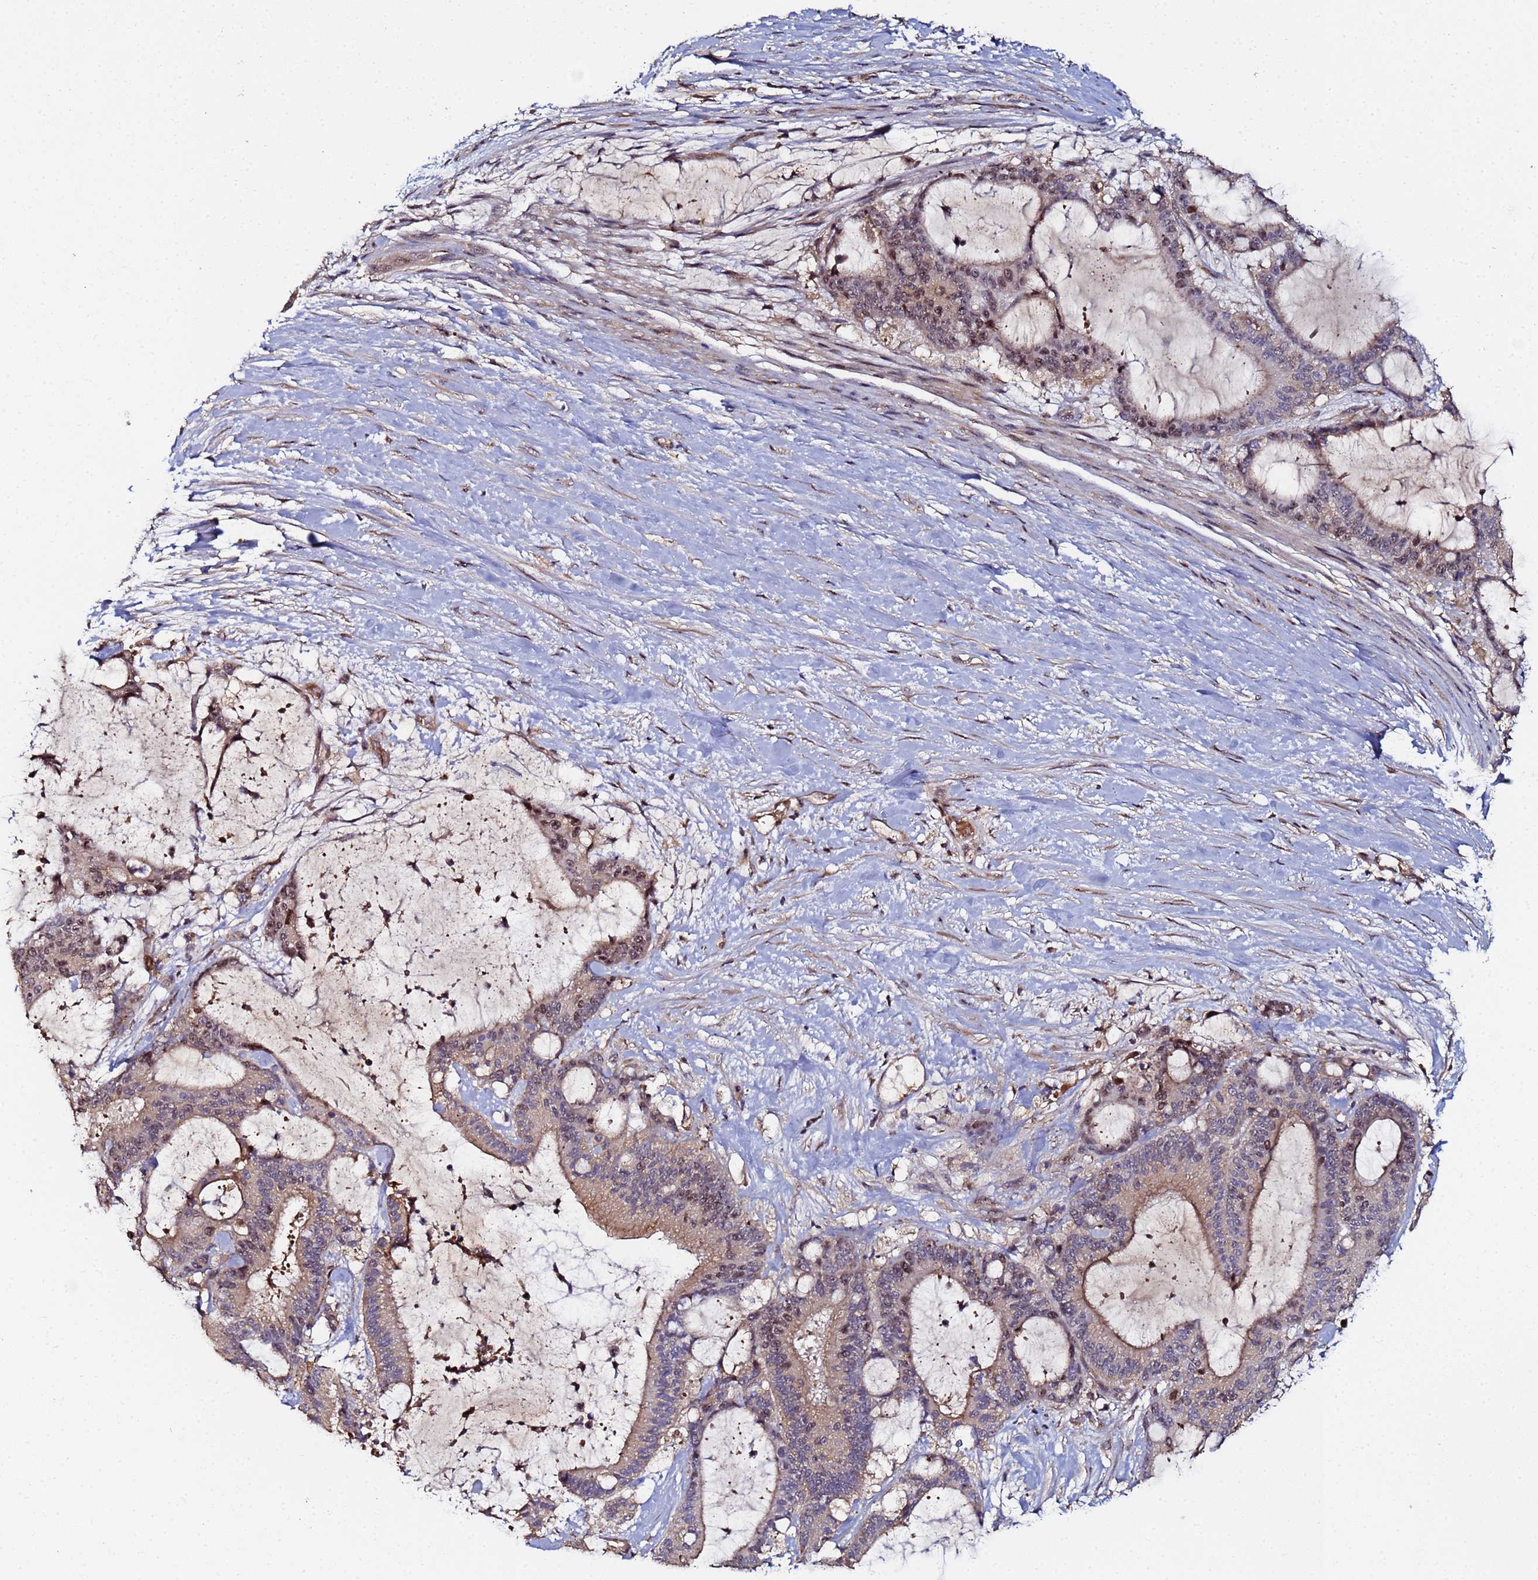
{"staining": {"intensity": "moderate", "quantity": "25%-75%", "location": "cytoplasmic/membranous,nuclear"}, "tissue": "liver cancer", "cell_type": "Tumor cells", "image_type": "cancer", "snomed": [{"axis": "morphology", "description": "Normal tissue, NOS"}, {"axis": "morphology", "description": "Cholangiocarcinoma"}, {"axis": "topography", "description": "Liver"}, {"axis": "topography", "description": "Peripheral nerve tissue"}], "caption": "High-power microscopy captured an immunohistochemistry (IHC) image of liver cholangiocarcinoma, revealing moderate cytoplasmic/membranous and nuclear staining in approximately 25%-75% of tumor cells.", "gene": "OSER1", "patient": {"sex": "female", "age": 73}}